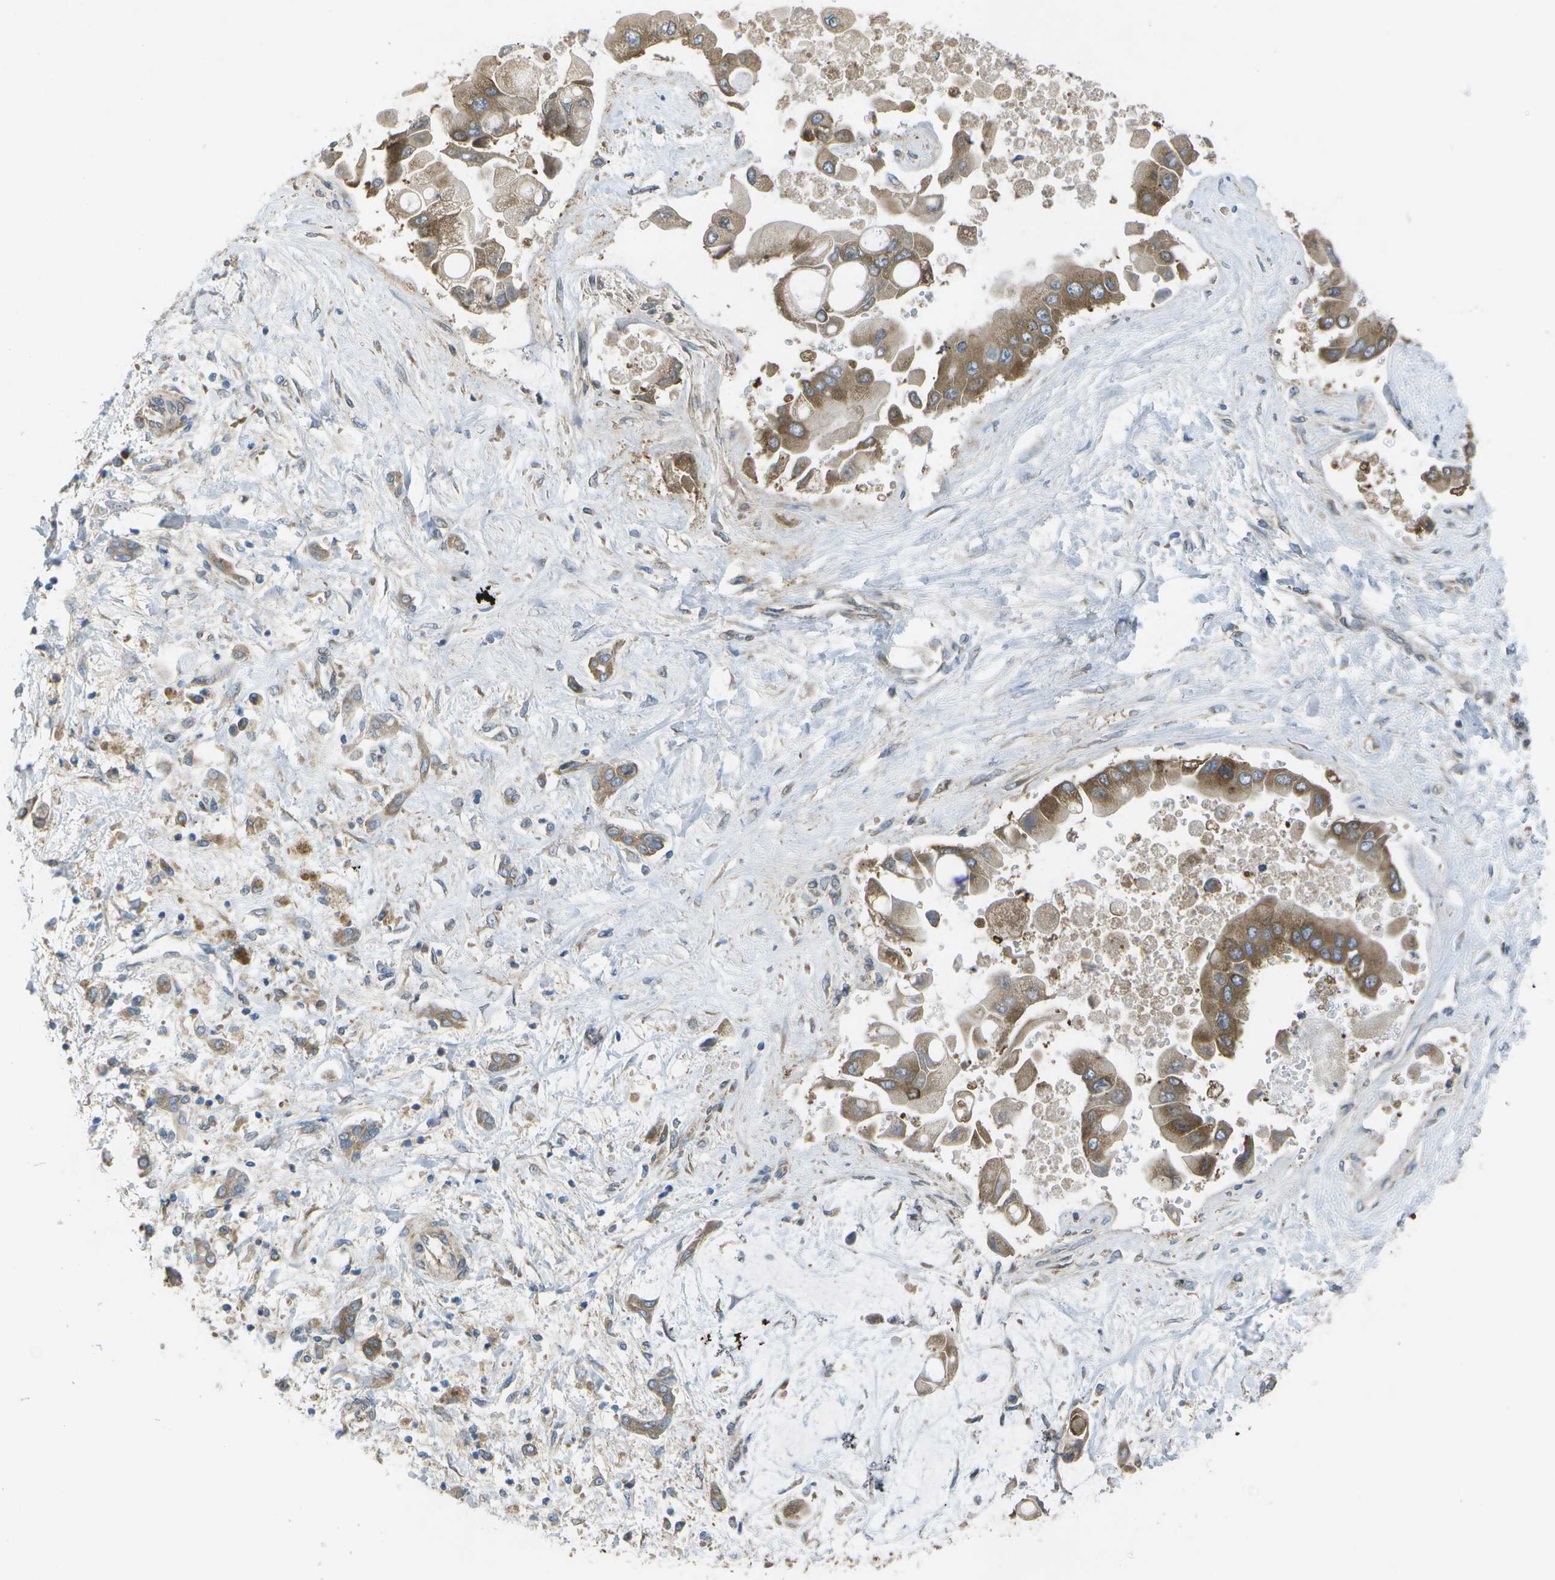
{"staining": {"intensity": "moderate", "quantity": ">75%", "location": "cytoplasmic/membranous"}, "tissue": "liver cancer", "cell_type": "Tumor cells", "image_type": "cancer", "snomed": [{"axis": "morphology", "description": "Cholangiocarcinoma"}, {"axis": "topography", "description": "Liver"}], "caption": "A high-resolution histopathology image shows immunohistochemistry (IHC) staining of cholangiocarcinoma (liver), which exhibits moderate cytoplasmic/membranous positivity in approximately >75% of tumor cells. Immunohistochemistry (ihc) stains the protein in brown and the nuclei are stained blue.", "gene": "DPM3", "patient": {"sex": "male", "age": 50}}